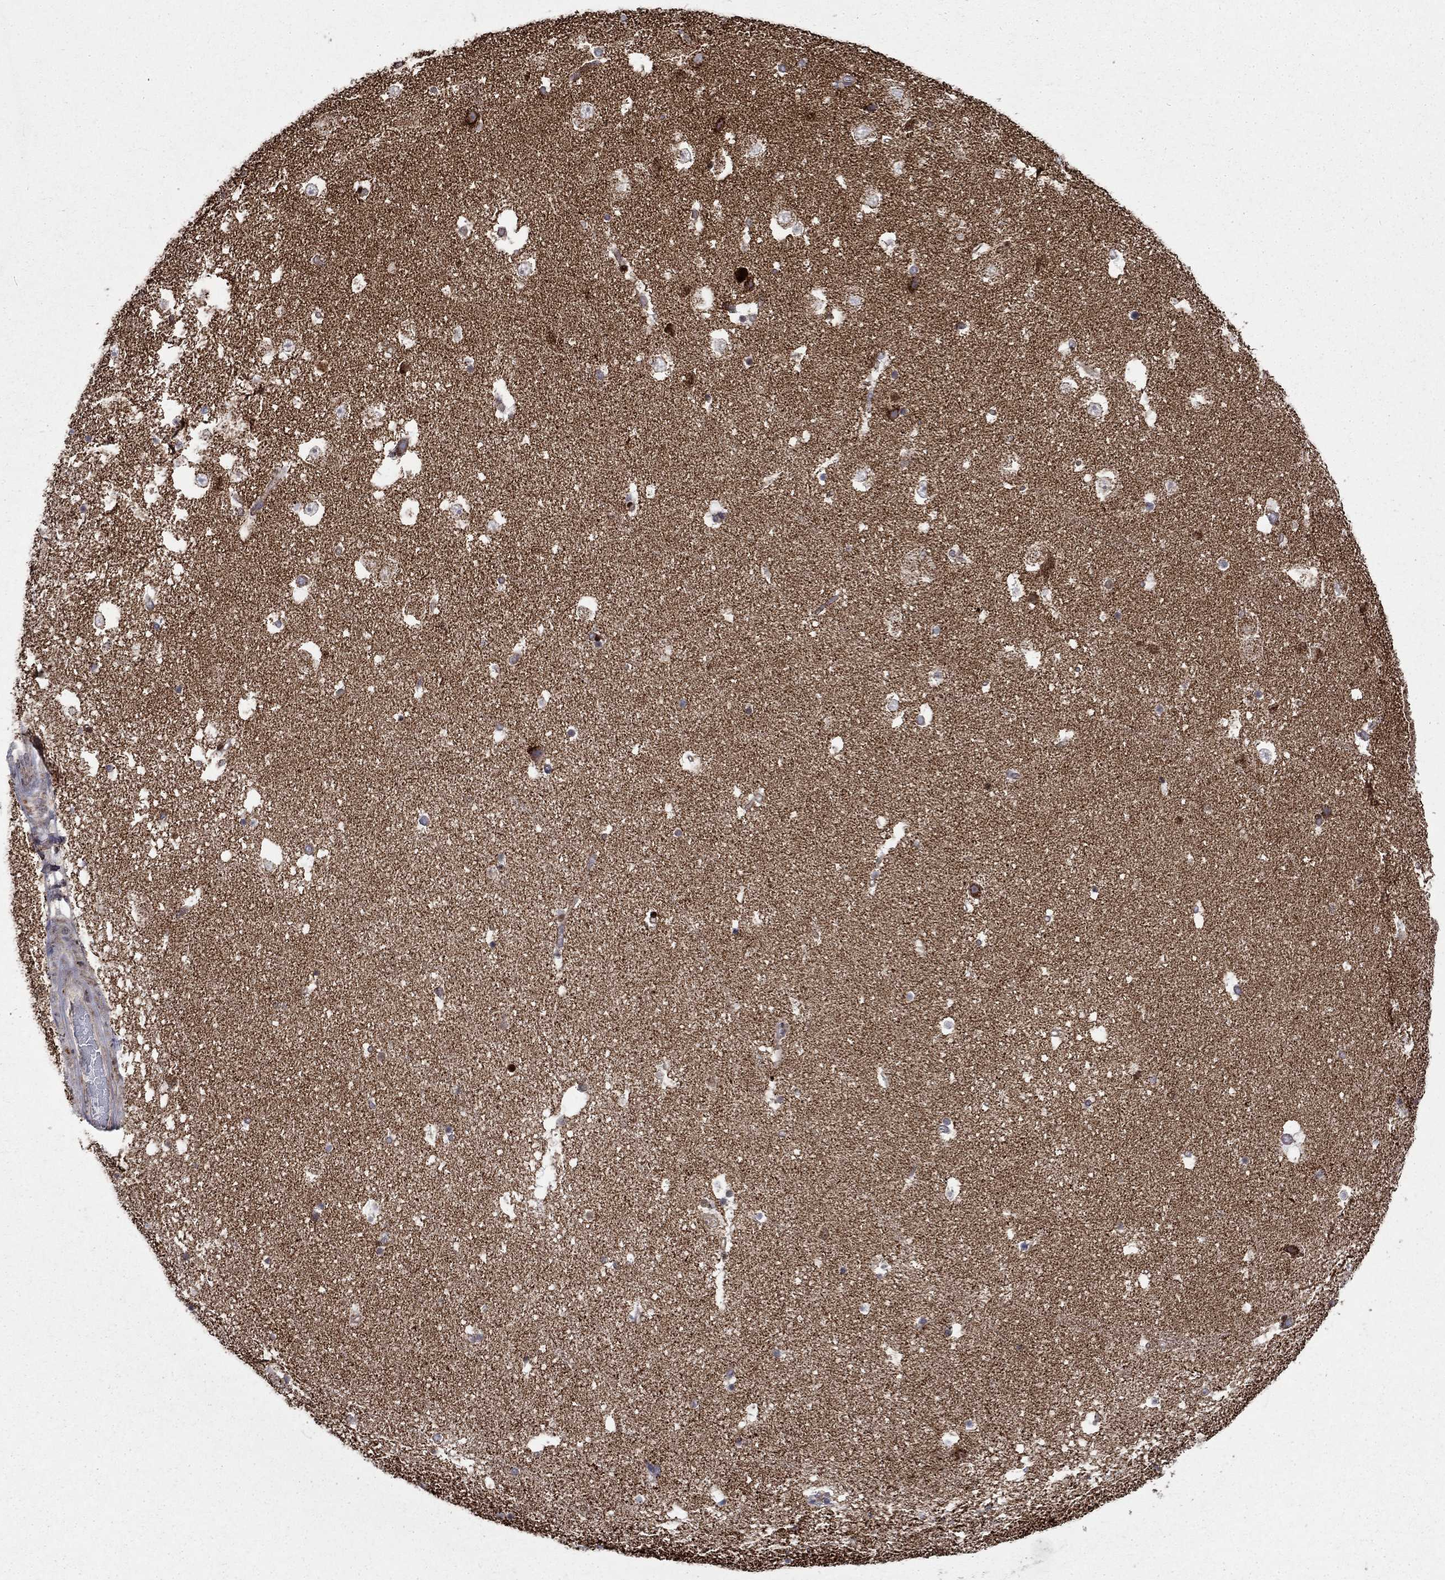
{"staining": {"intensity": "negative", "quantity": "none", "location": "none"}, "tissue": "hippocampus", "cell_type": "Glial cells", "image_type": "normal", "snomed": [{"axis": "morphology", "description": "Normal tissue, NOS"}, {"axis": "topography", "description": "Hippocampus"}], "caption": "DAB immunohistochemical staining of normal human hippocampus reveals no significant expression in glial cells. (DAB (3,3'-diaminobenzidine) immunohistochemistry visualized using brightfield microscopy, high magnification).", "gene": "PCBP3", "patient": {"sex": "male", "age": 51}}